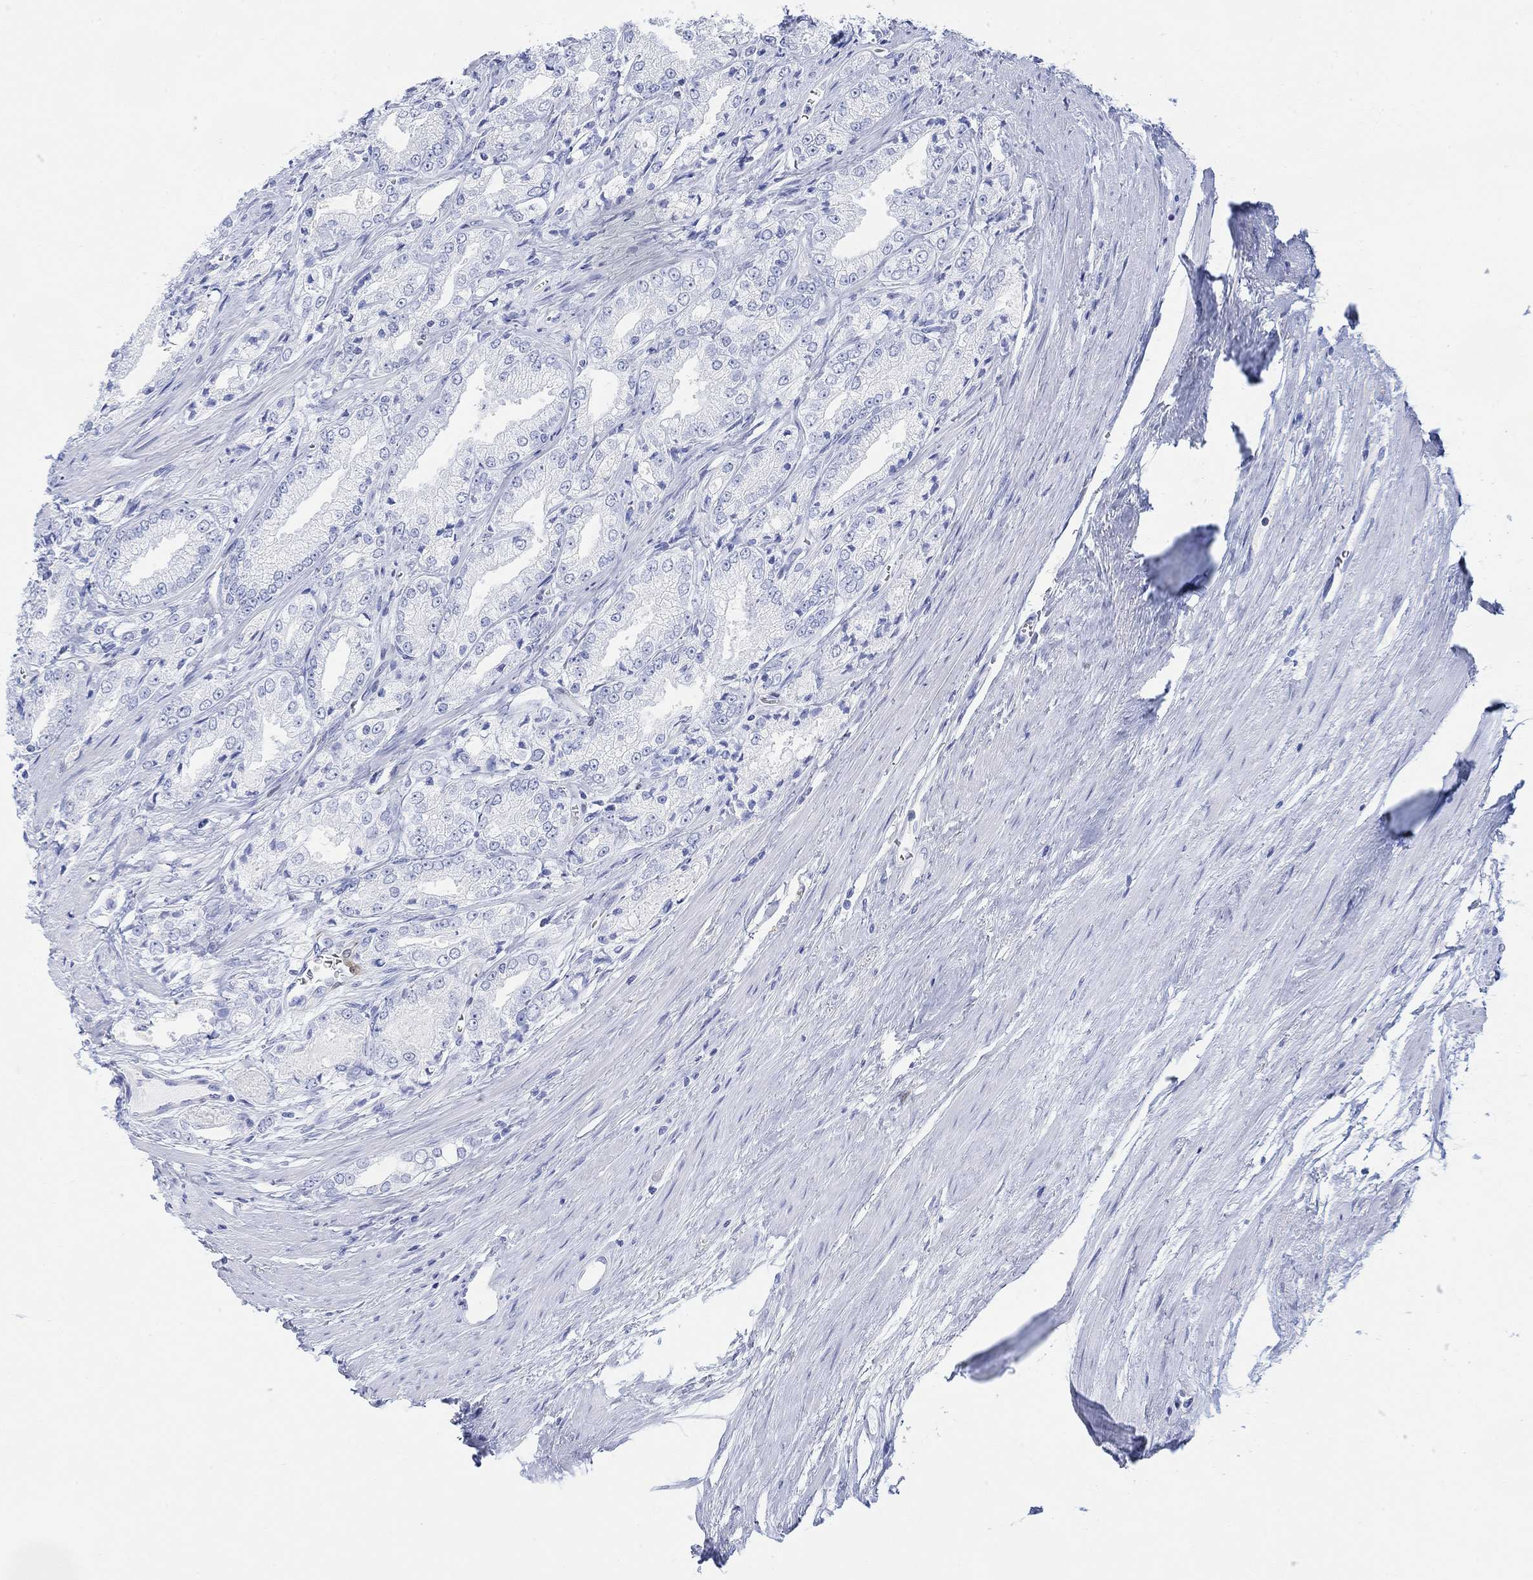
{"staining": {"intensity": "negative", "quantity": "none", "location": "none"}, "tissue": "prostate cancer", "cell_type": "Tumor cells", "image_type": "cancer", "snomed": [{"axis": "morphology", "description": "Adenocarcinoma, NOS"}, {"axis": "morphology", "description": "Adenocarcinoma, High grade"}, {"axis": "topography", "description": "Prostate"}], "caption": "Prostate adenocarcinoma was stained to show a protein in brown. There is no significant positivity in tumor cells.", "gene": "TPPP3", "patient": {"sex": "male", "age": 70}}